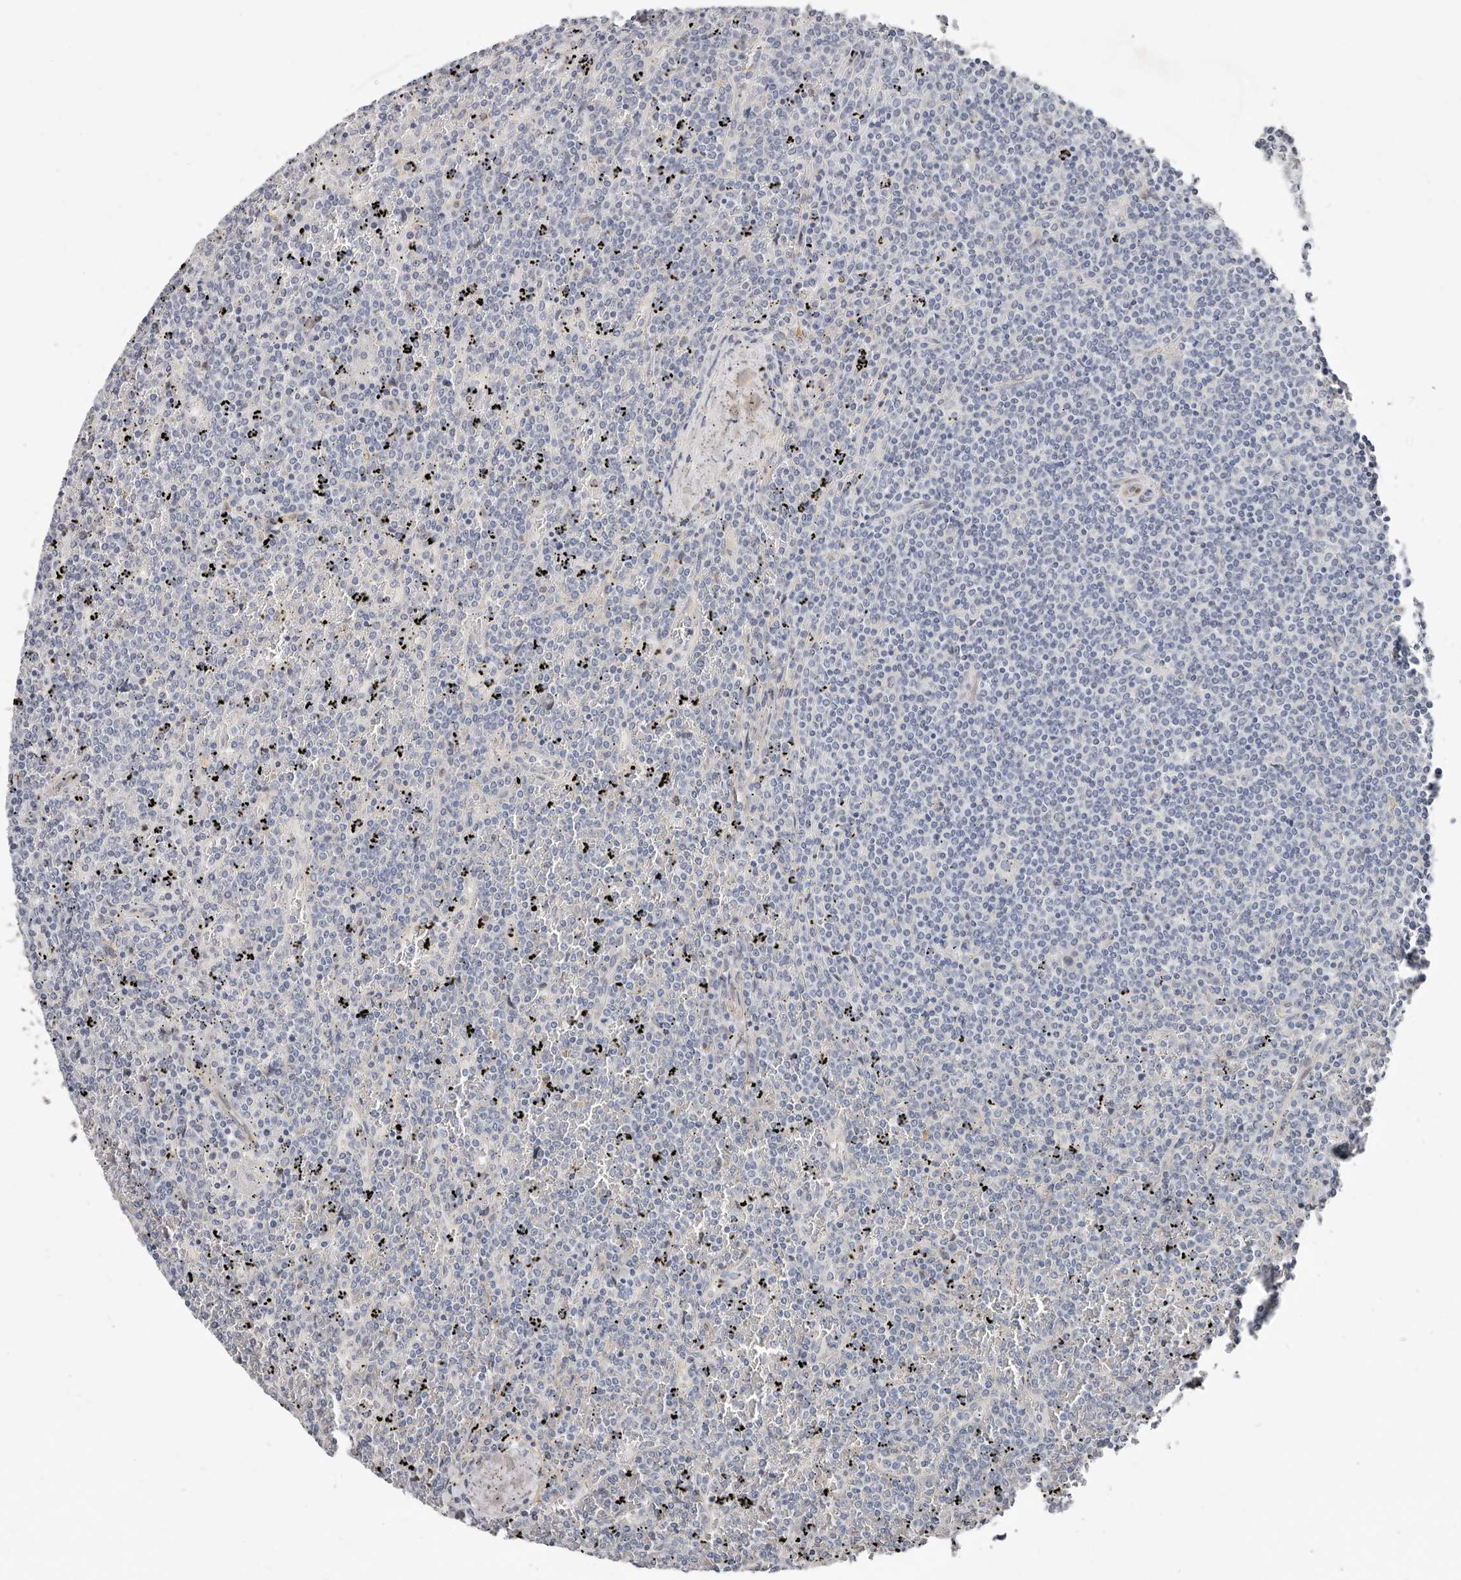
{"staining": {"intensity": "negative", "quantity": "none", "location": "none"}, "tissue": "lymphoma", "cell_type": "Tumor cells", "image_type": "cancer", "snomed": [{"axis": "morphology", "description": "Malignant lymphoma, non-Hodgkin's type, Low grade"}, {"axis": "topography", "description": "Spleen"}], "caption": "This is an immunohistochemistry (IHC) photomicrograph of low-grade malignant lymphoma, non-Hodgkin's type. There is no expression in tumor cells.", "gene": "ASRGL1", "patient": {"sex": "female", "age": 19}}